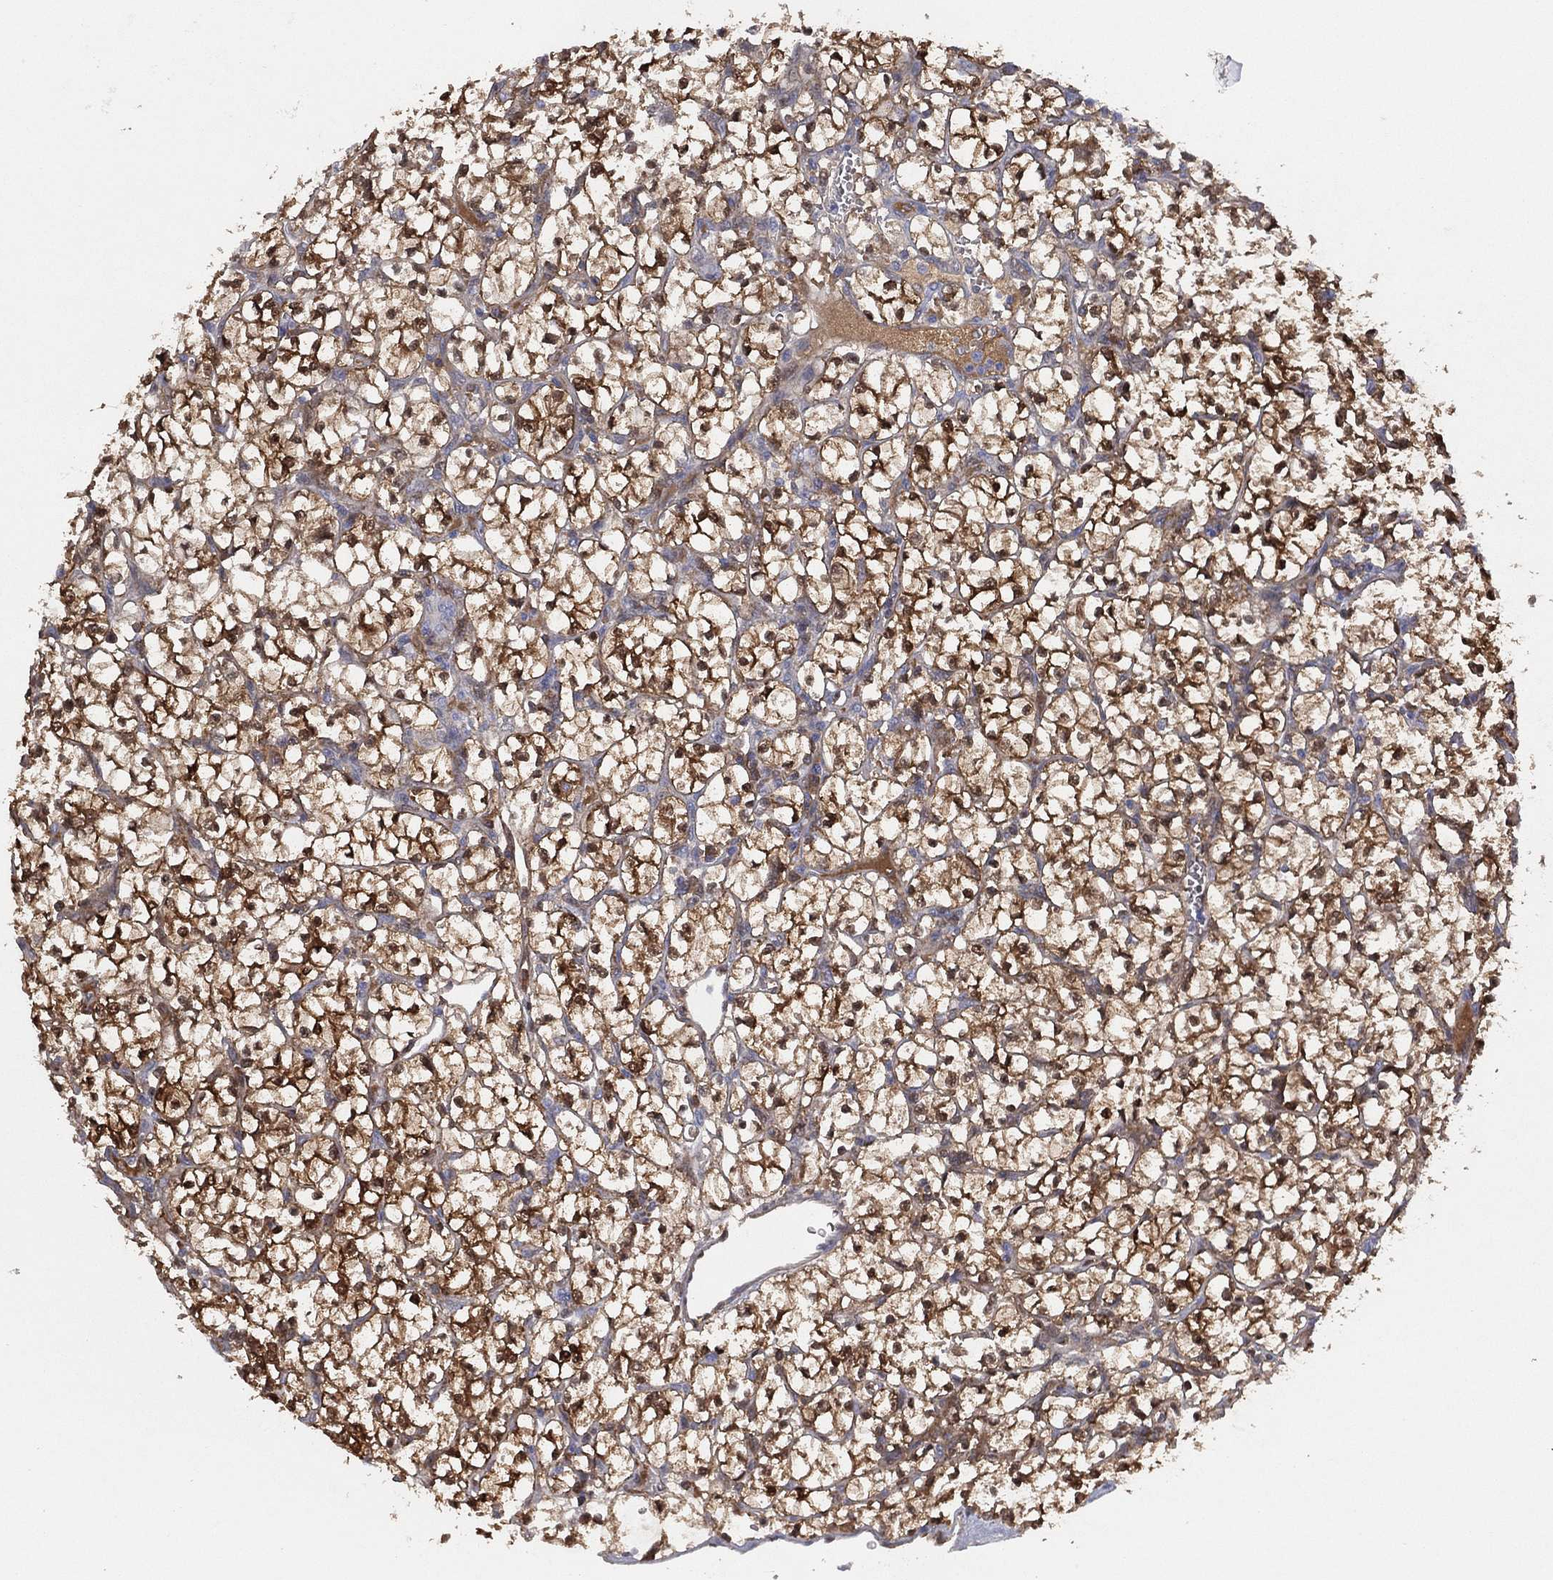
{"staining": {"intensity": "strong", "quantity": "25%-75%", "location": "cytoplasmic/membranous,nuclear"}, "tissue": "renal cancer", "cell_type": "Tumor cells", "image_type": "cancer", "snomed": [{"axis": "morphology", "description": "Adenocarcinoma, NOS"}, {"axis": "topography", "description": "Kidney"}], "caption": "A brown stain highlights strong cytoplasmic/membranous and nuclear staining of a protein in human renal cancer (adenocarcinoma) tumor cells.", "gene": "DDAH1", "patient": {"sex": "female", "age": 64}}